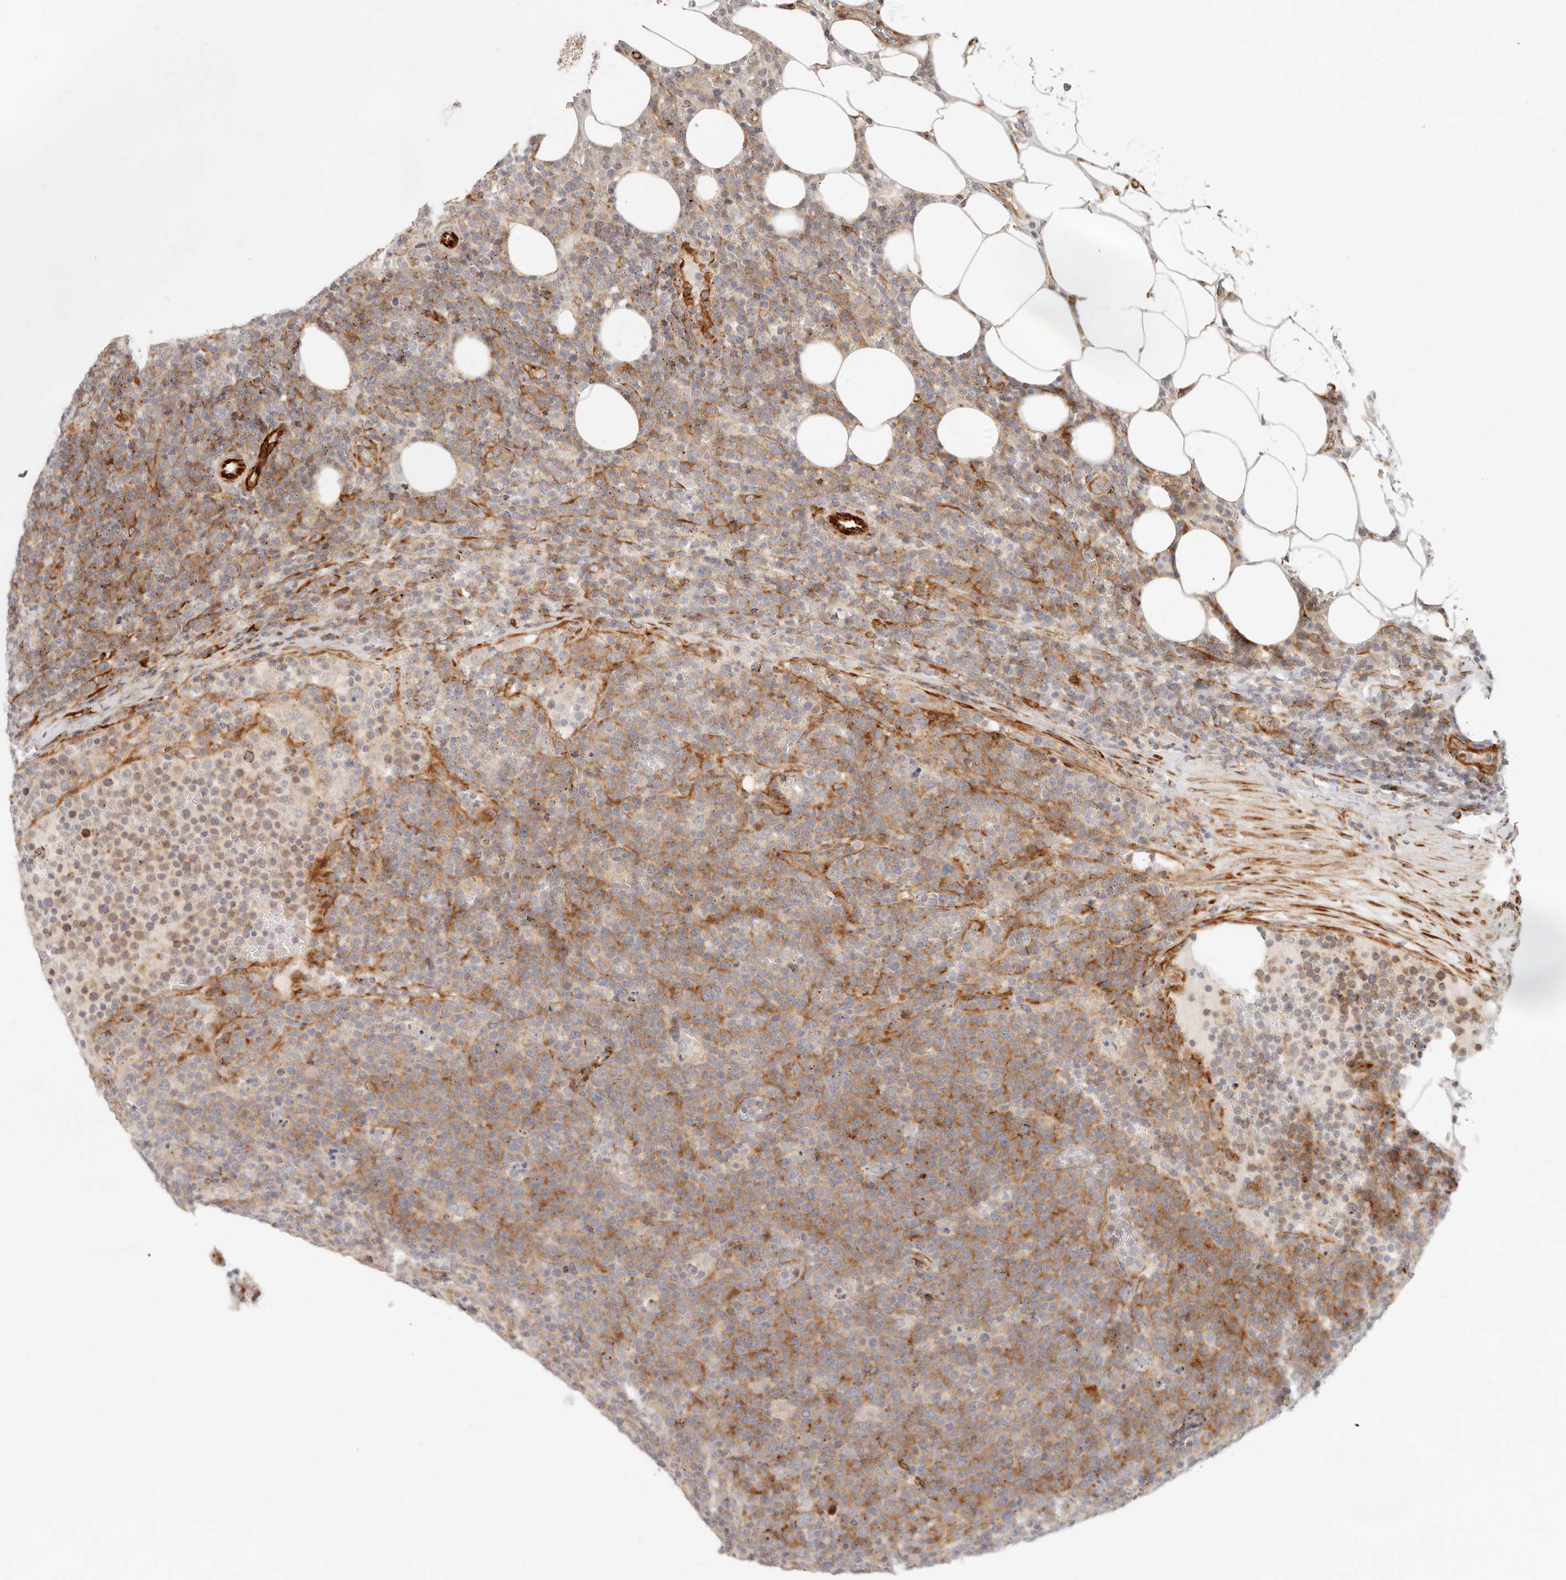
{"staining": {"intensity": "moderate", "quantity": "25%-75%", "location": "cytoplasmic/membranous"}, "tissue": "lymphoma", "cell_type": "Tumor cells", "image_type": "cancer", "snomed": [{"axis": "morphology", "description": "Malignant lymphoma, non-Hodgkin's type, High grade"}, {"axis": "topography", "description": "Lymph node"}], "caption": "High-grade malignant lymphoma, non-Hodgkin's type was stained to show a protein in brown. There is medium levels of moderate cytoplasmic/membranous staining in approximately 25%-75% of tumor cells. The staining was performed using DAB (3,3'-diaminobenzidine), with brown indicating positive protein expression. Nuclei are stained blue with hematoxylin.", "gene": "SASS6", "patient": {"sex": "male", "age": 61}}